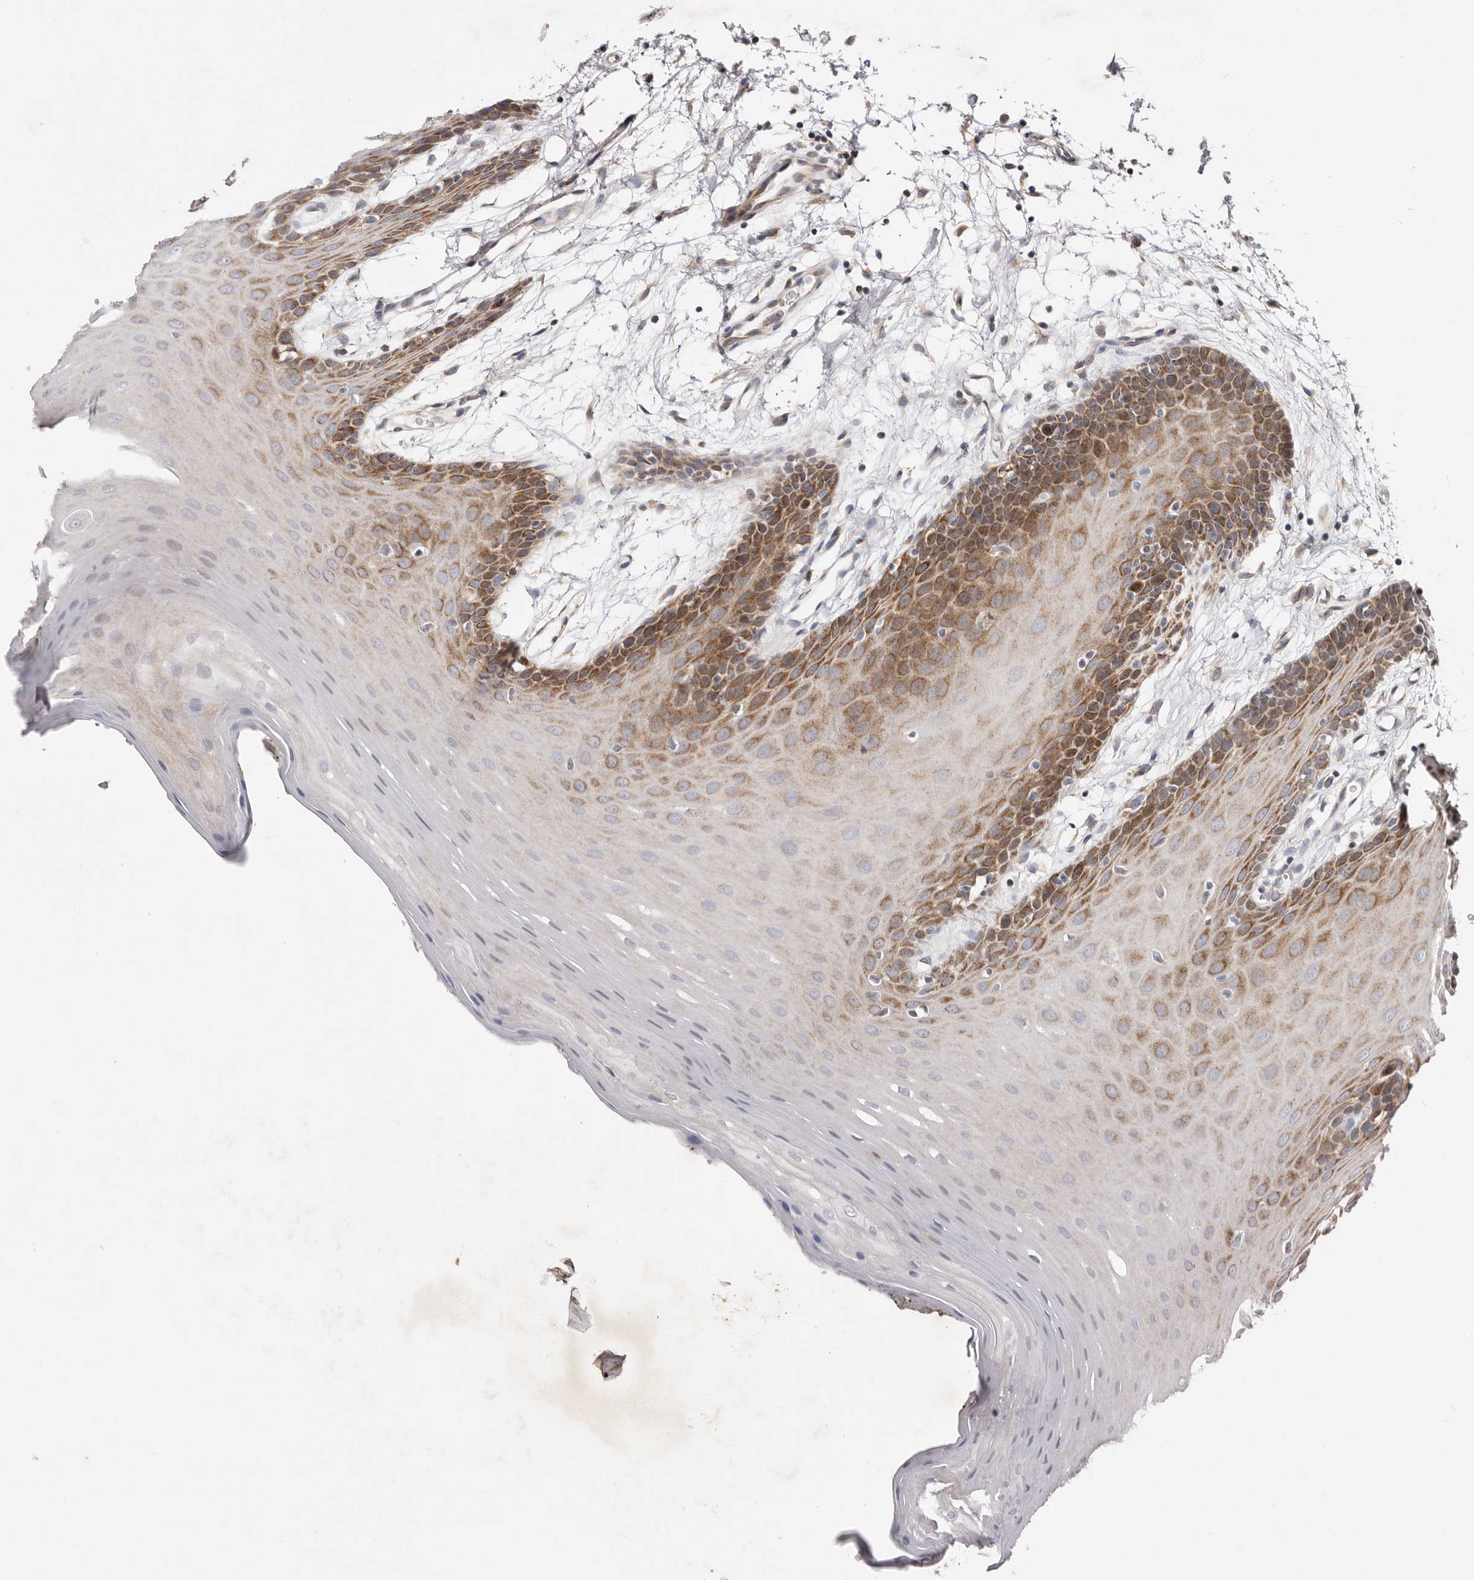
{"staining": {"intensity": "moderate", "quantity": "25%-75%", "location": "cytoplasmic/membranous"}, "tissue": "oral mucosa", "cell_type": "Squamous epithelial cells", "image_type": "normal", "snomed": [{"axis": "morphology", "description": "Normal tissue, NOS"}, {"axis": "morphology", "description": "Squamous cell carcinoma, NOS"}, {"axis": "topography", "description": "Skeletal muscle"}, {"axis": "topography", "description": "Oral tissue"}, {"axis": "topography", "description": "Salivary gland"}, {"axis": "topography", "description": "Head-Neck"}], "caption": "Immunohistochemical staining of benign oral mucosa demonstrates moderate cytoplasmic/membranous protein expression in approximately 25%-75% of squamous epithelial cells.", "gene": "TIMM17B", "patient": {"sex": "male", "age": 54}}